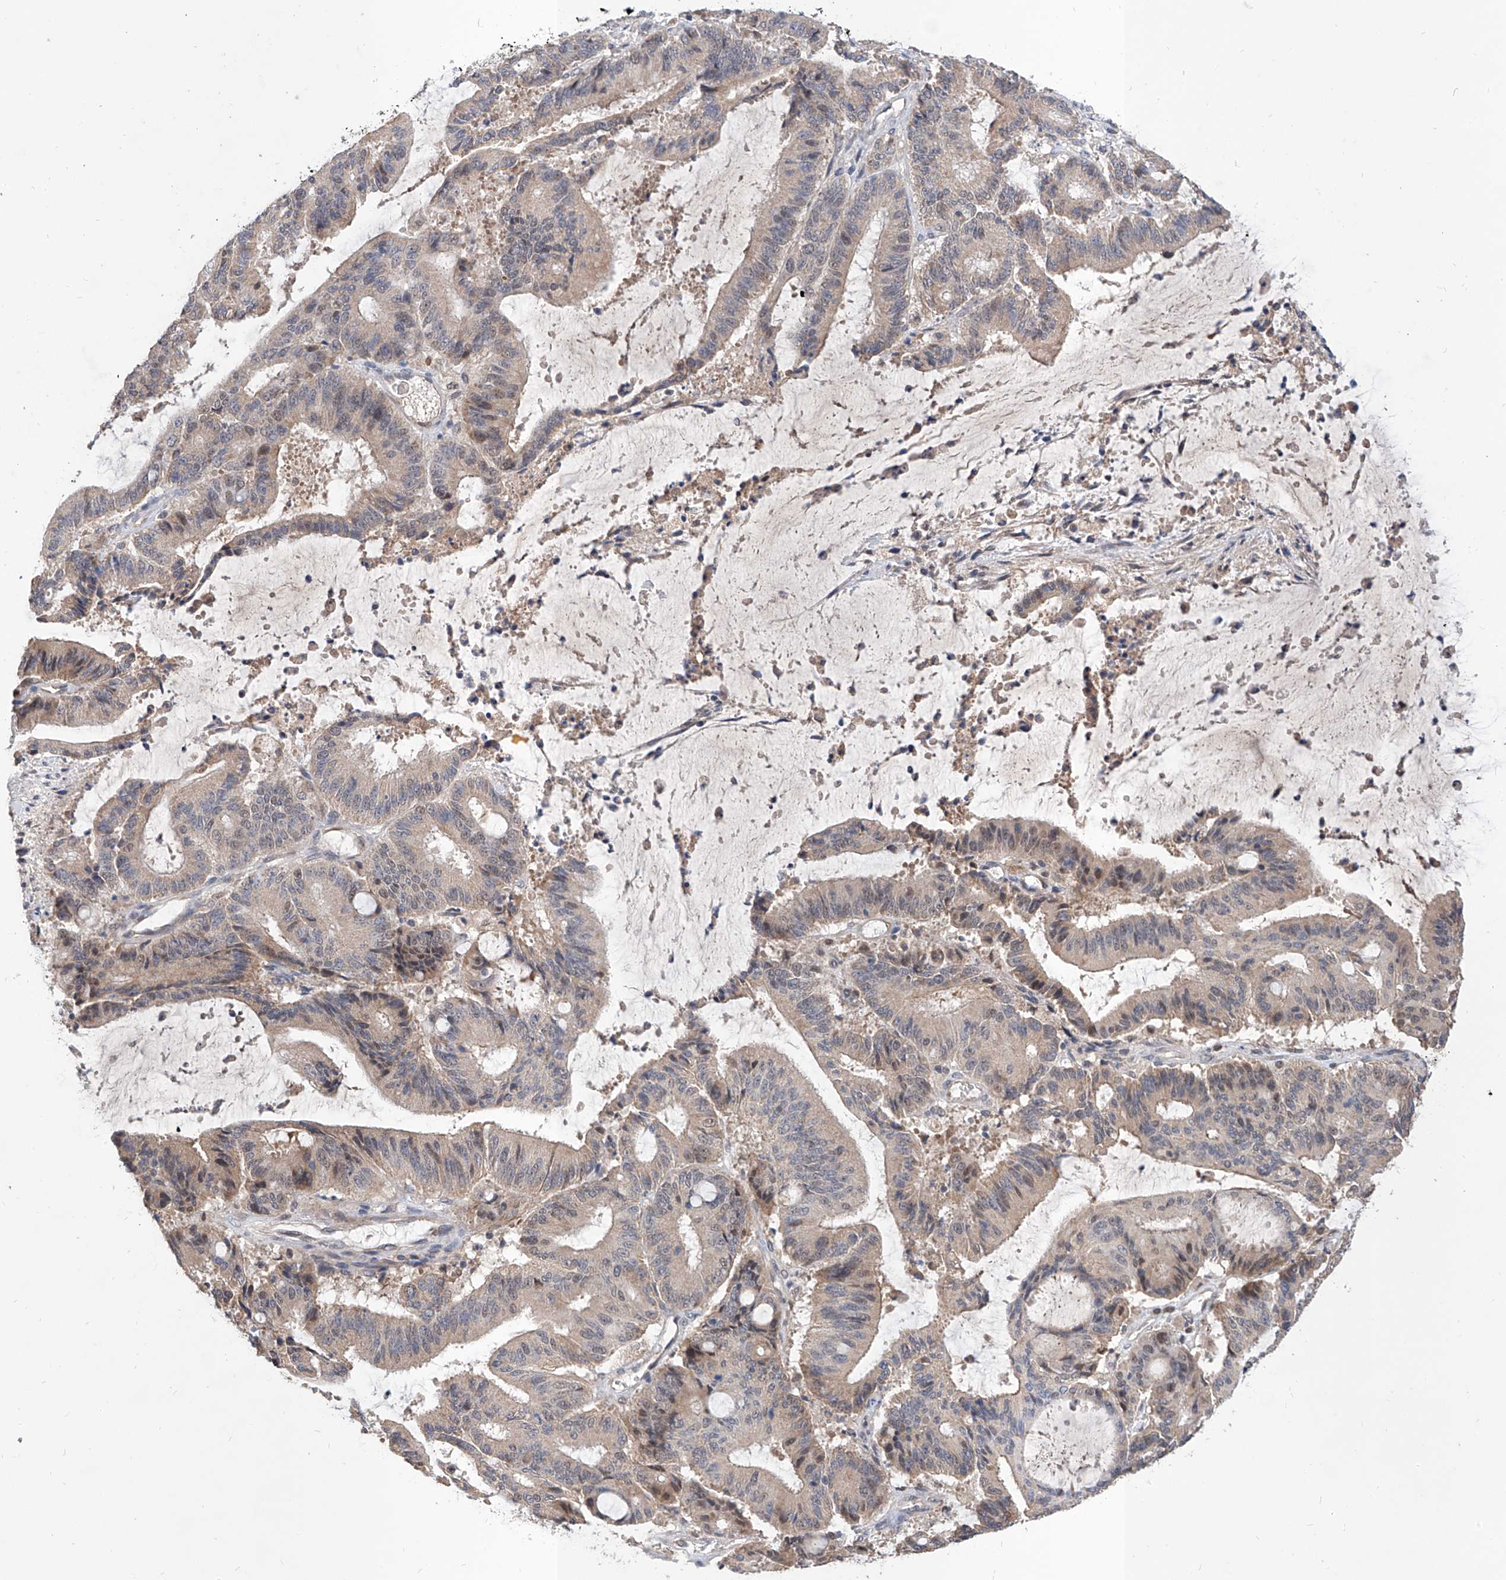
{"staining": {"intensity": "weak", "quantity": "<25%", "location": "nuclear"}, "tissue": "liver cancer", "cell_type": "Tumor cells", "image_type": "cancer", "snomed": [{"axis": "morphology", "description": "Normal tissue, NOS"}, {"axis": "morphology", "description": "Cholangiocarcinoma"}, {"axis": "topography", "description": "Liver"}, {"axis": "topography", "description": "Peripheral nerve tissue"}], "caption": "Immunohistochemical staining of human cholangiocarcinoma (liver) exhibits no significant staining in tumor cells.", "gene": "CARMIL3", "patient": {"sex": "female", "age": 73}}